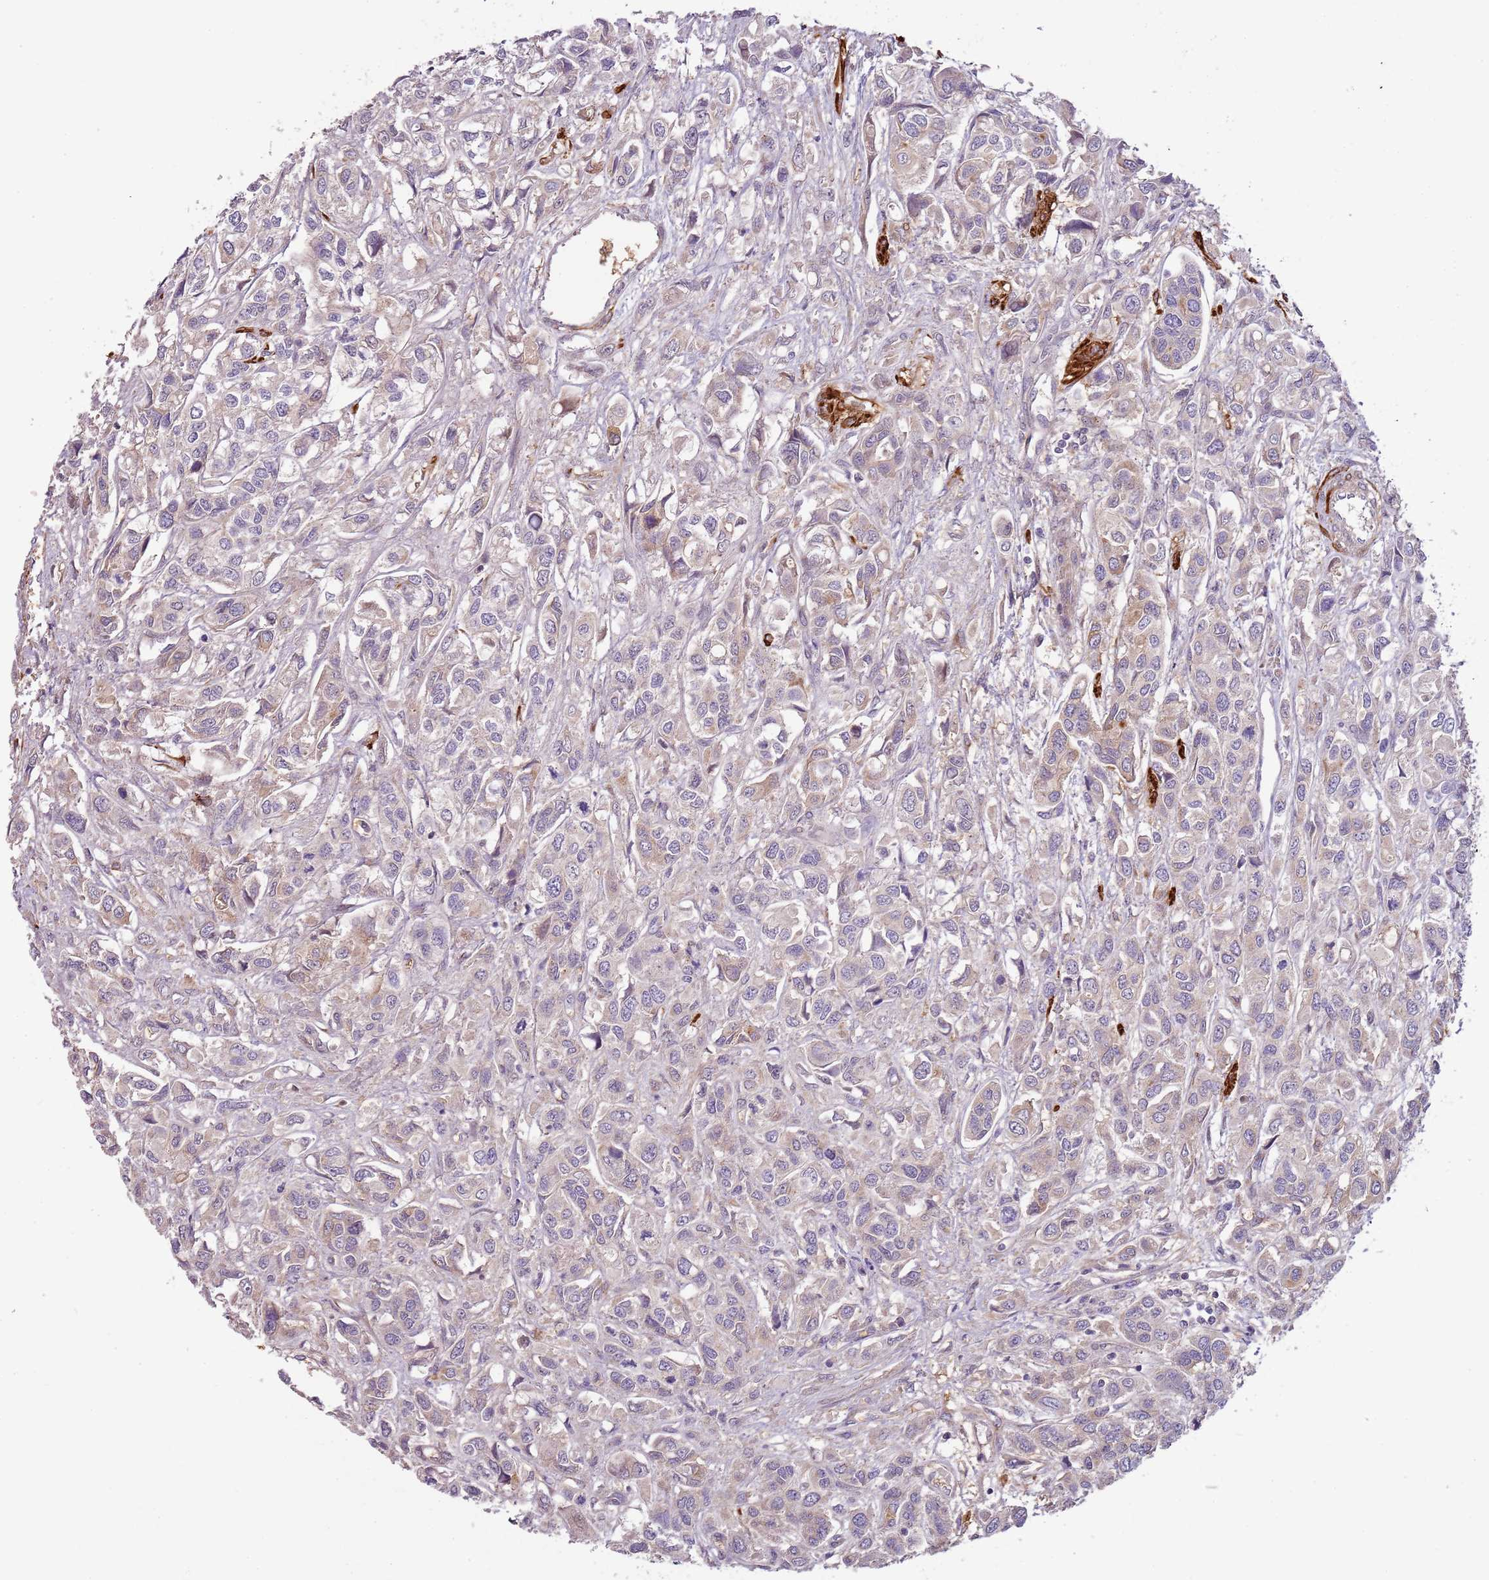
{"staining": {"intensity": "negative", "quantity": "none", "location": "none"}, "tissue": "urothelial cancer", "cell_type": "Tumor cells", "image_type": "cancer", "snomed": [{"axis": "morphology", "description": "Urothelial carcinoma, High grade"}, {"axis": "topography", "description": "Urinary bladder"}], "caption": "Immunohistochemistry of urothelial cancer reveals no staining in tumor cells. (Stains: DAB (3,3'-diaminobenzidine) immunohistochemistry (IHC) with hematoxylin counter stain, Microscopy: brightfield microscopy at high magnification).", "gene": "RNF128", "patient": {"sex": "male", "age": 67}}